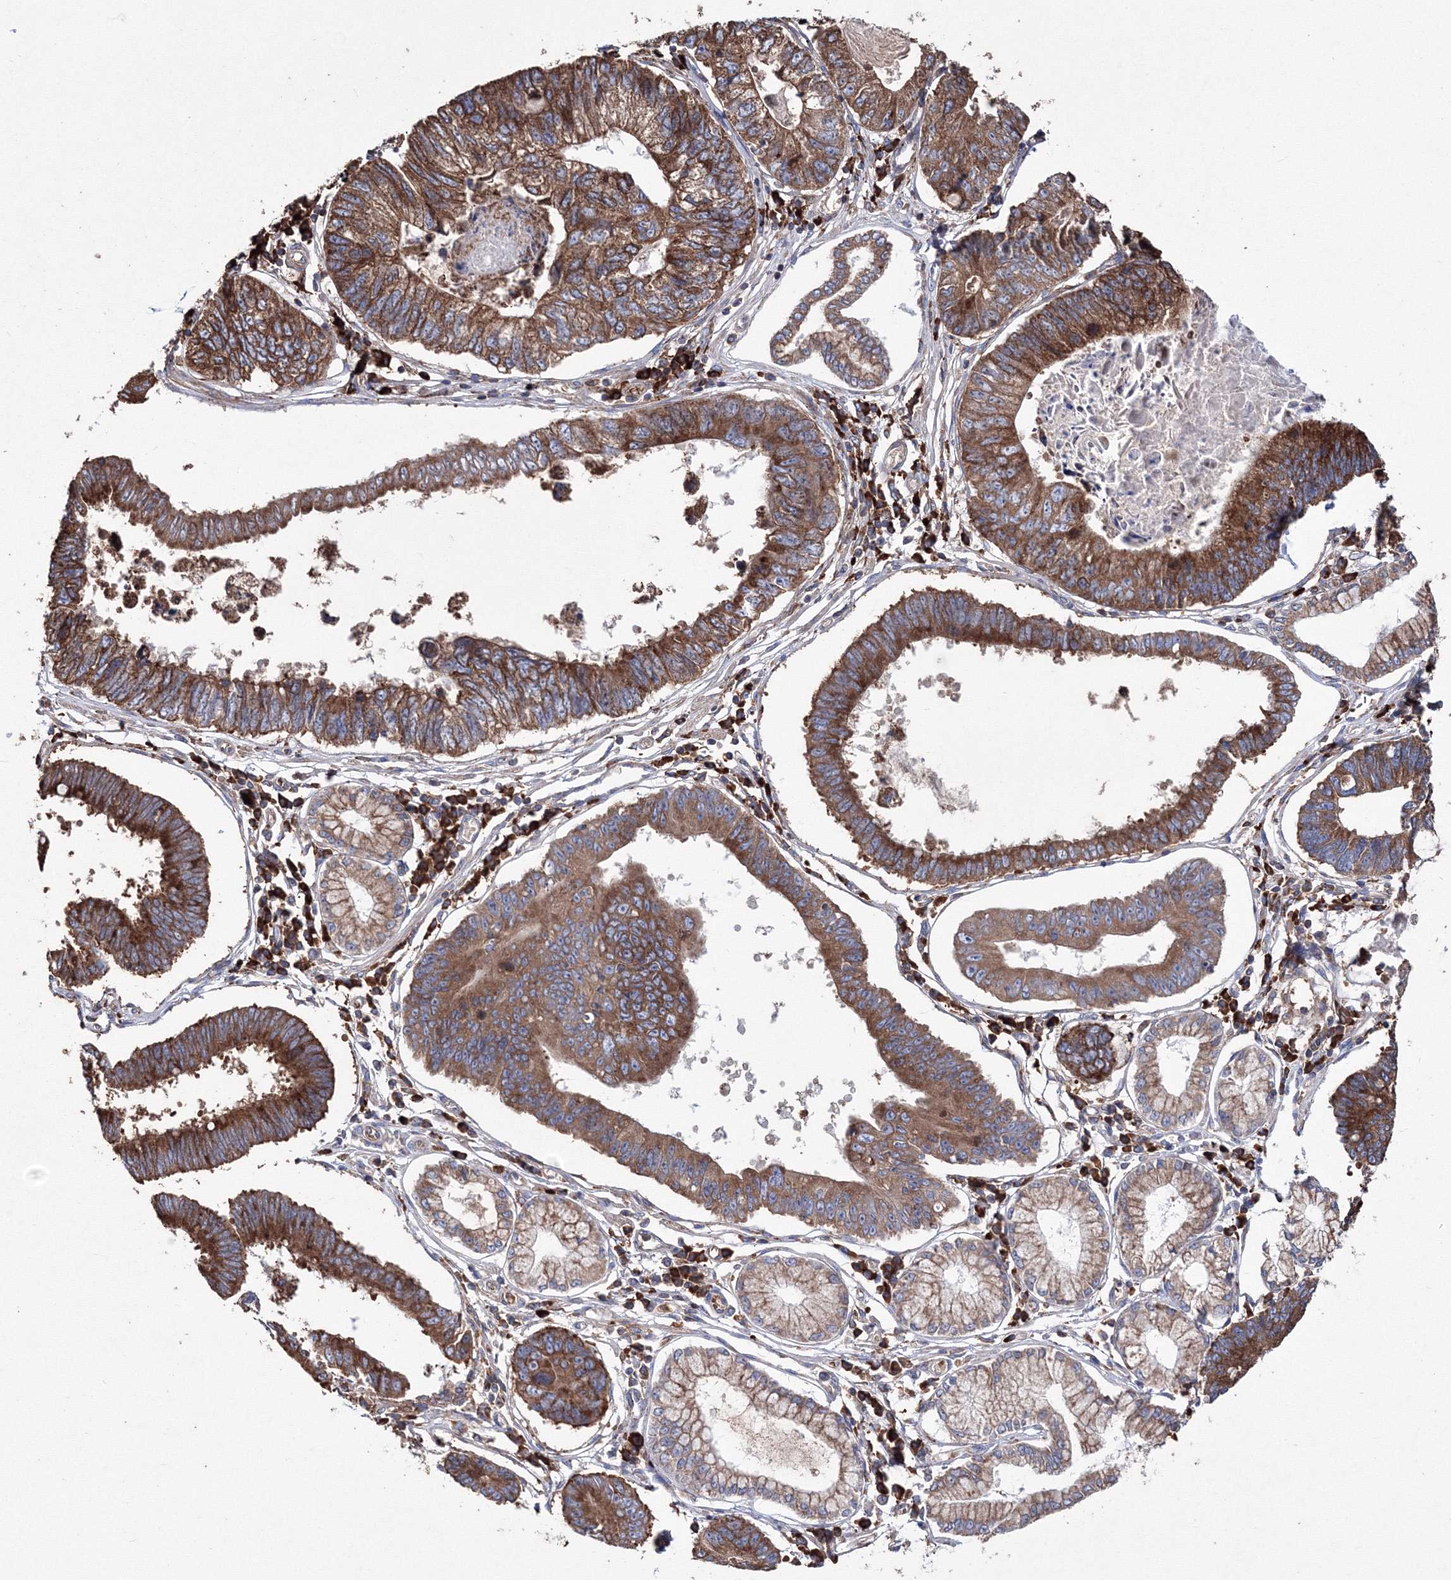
{"staining": {"intensity": "strong", "quantity": ">75%", "location": "cytoplasmic/membranous"}, "tissue": "stomach cancer", "cell_type": "Tumor cells", "image_type": "cancer", "snomed": [{"axis": "morphology", "description": "Adenocarcinoma, NOS"}, {"axis": "topography", "description": "Stomach"}], "caption": "Human stomach cancer stained with a brown dye displays strong cytoplasmic/membranous positive staining in about >75% of tumor cells.", "gene": "VPS8", "patient": {"sex": "male", "age": 59}}